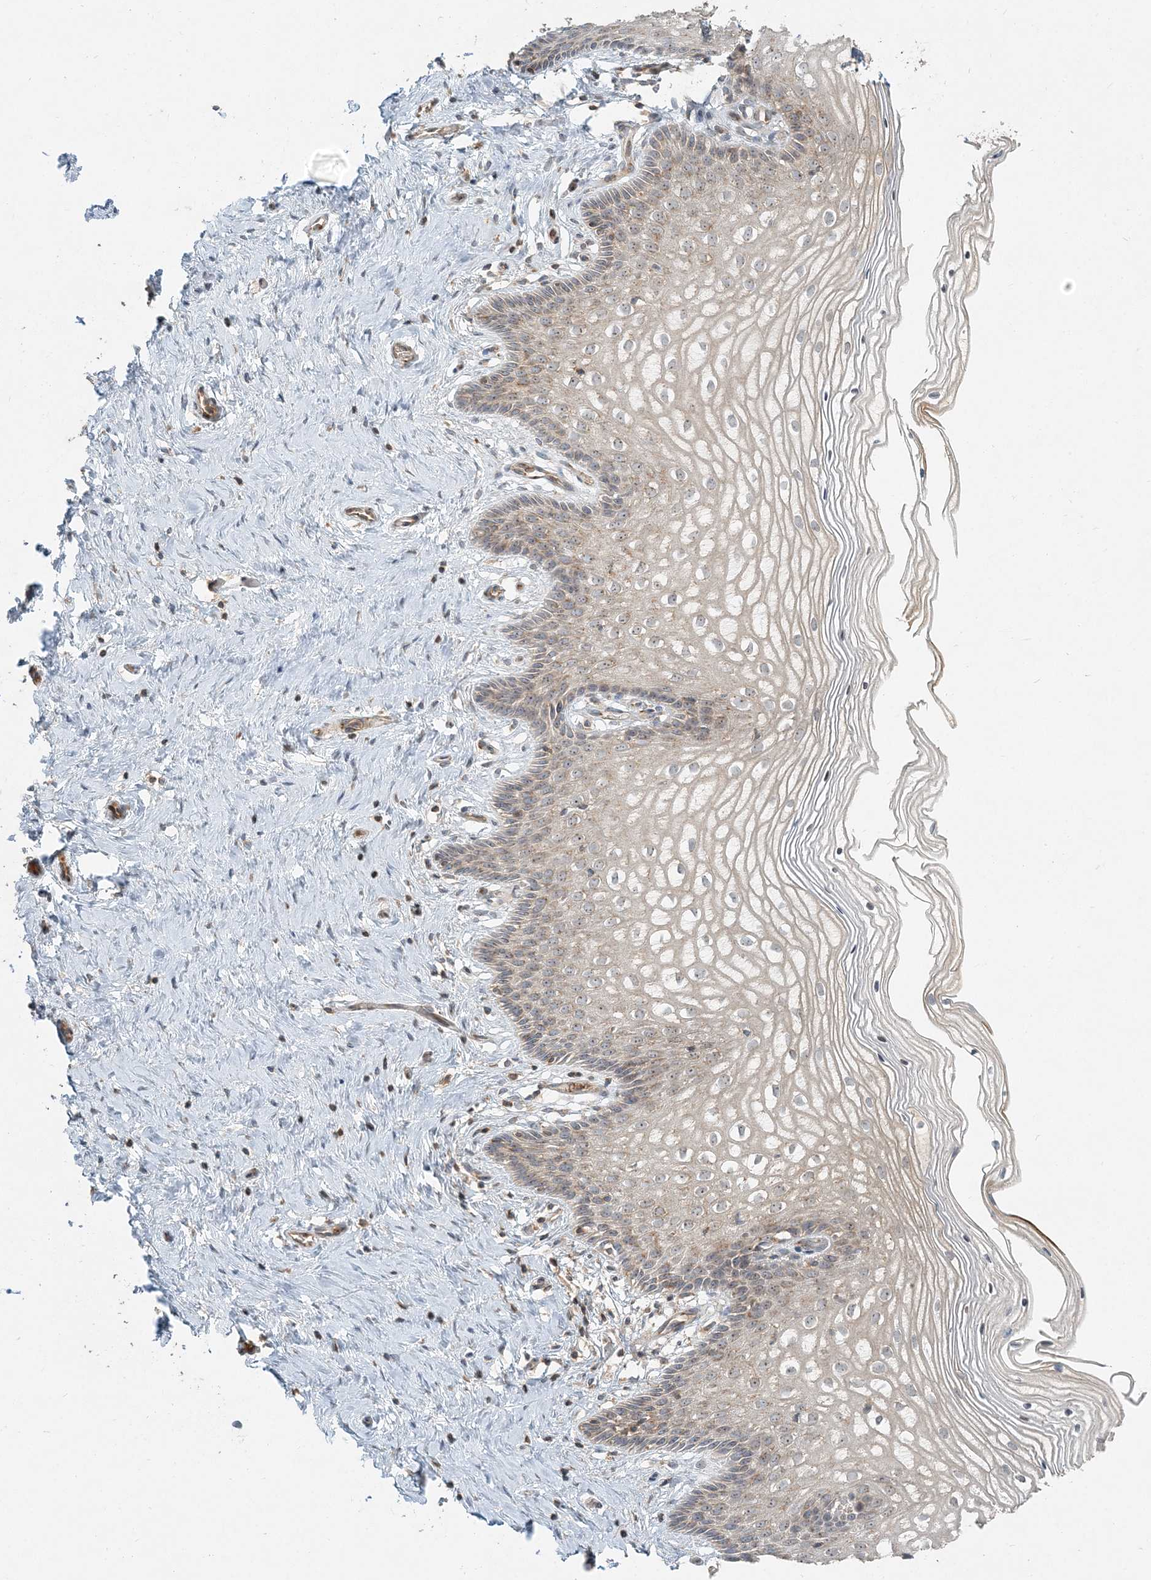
{"staining": {"intensity": "moderate", "quantity": "25%-75%", "location": "cytoplasmic/membranous"}, "tissue": "cervix", "cell_type": "Glandular cells", "image_type": "normal", "snomed": [{"axis": "morphology", "description": "Normal tissue, NOS"}, {"axis": "topography", "description": "Cervix"}], "caption": "Cervix was stained to show a protein in brown. There is medium levels of moderate cytoplasmic/membranous positivity in approximately 25%-75% of glandular cells.", "gene": "AP1AR", "patient": {"sex": "female", "age": 33}}